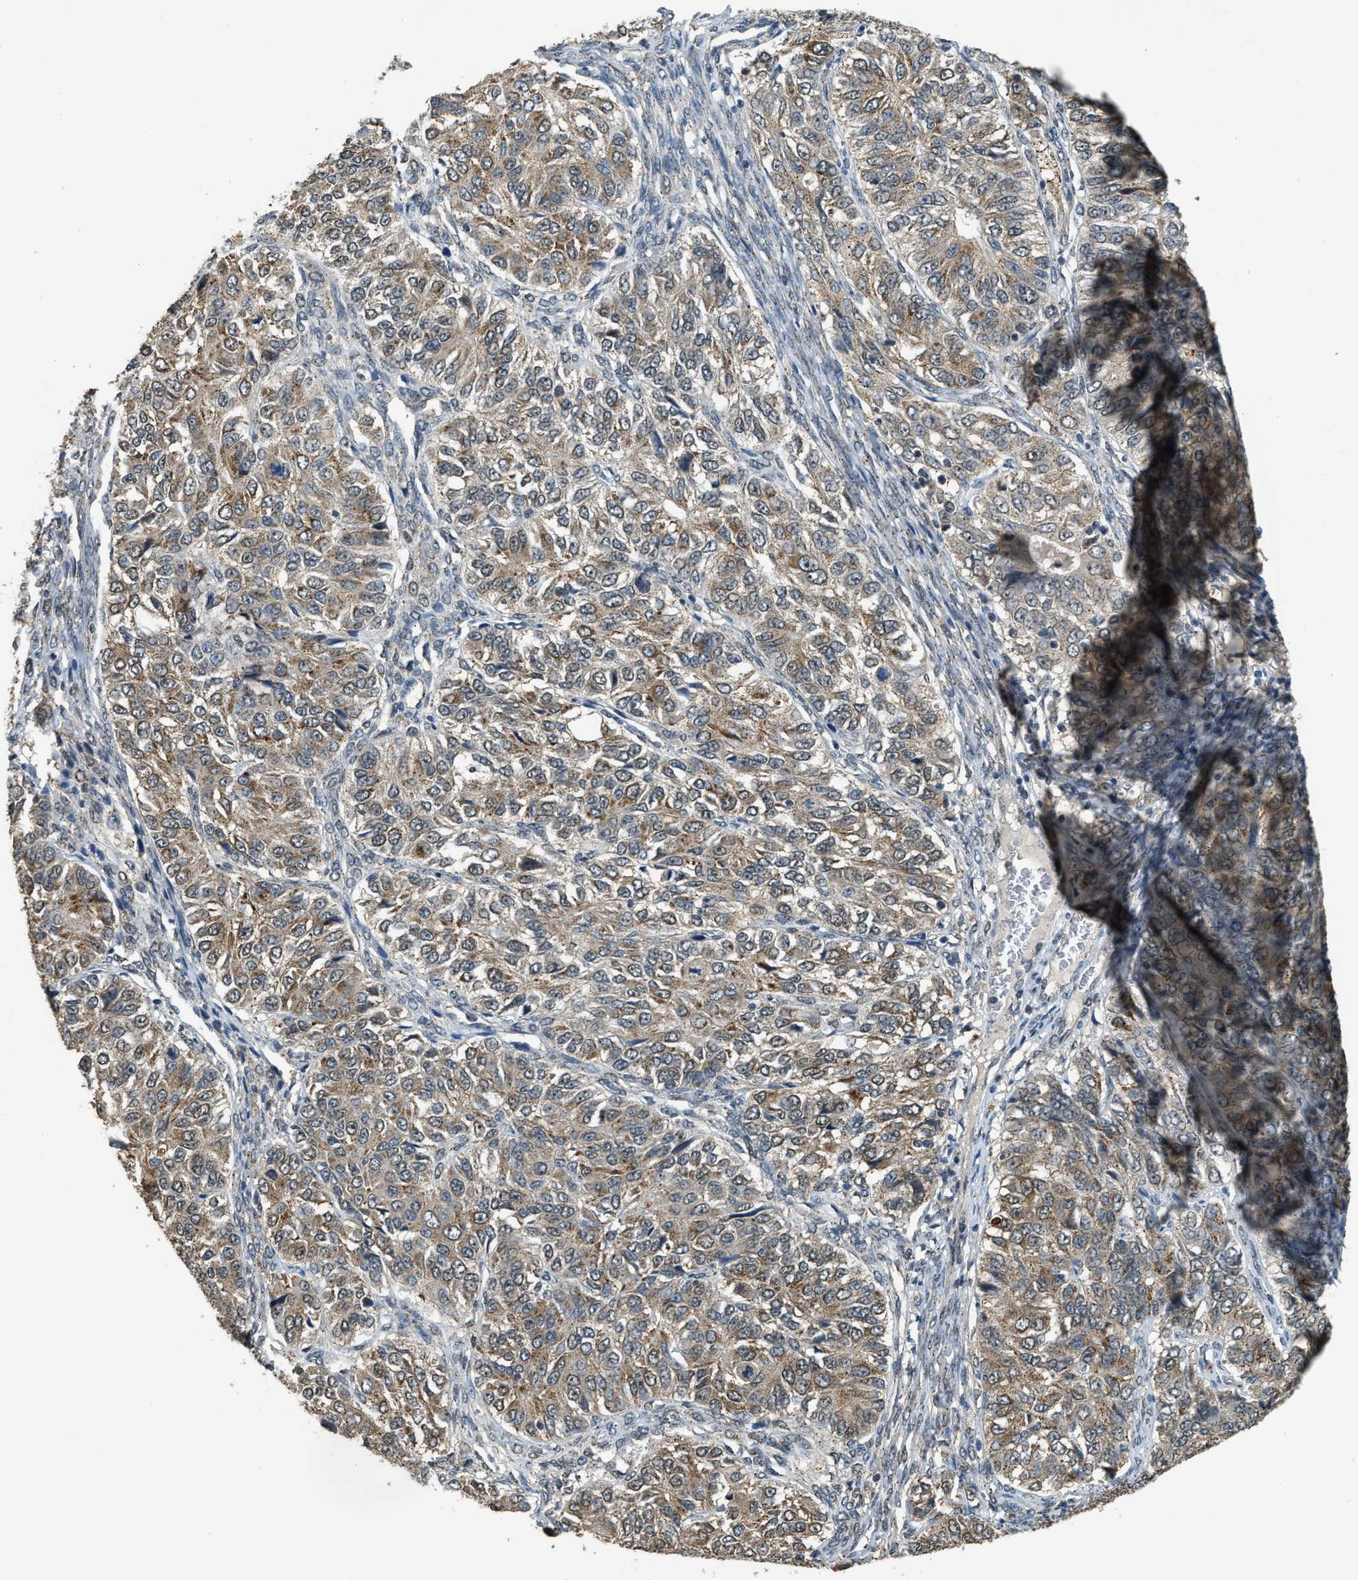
{"staining": {"intensity": "moderate", "quantity": ">75%", "location": "cytoplasmic/membranous"}, "tissue": "ovarian cancer", "cell_type": "Tumor cells", "image_type": "cancer", "snomed": [{"axis": "morphology", "description": "Carcinoma, endometroid"}, {"axis": "topography", "description": "Ovary"}], "caption": "Moderate cytoplasmic/membranous expression for a protein is identified in approximately >75% of tumor cells of ovarian cancer using IHC.", "gene": "IPO7", "patient": {"sex": "female", "age": 51}}